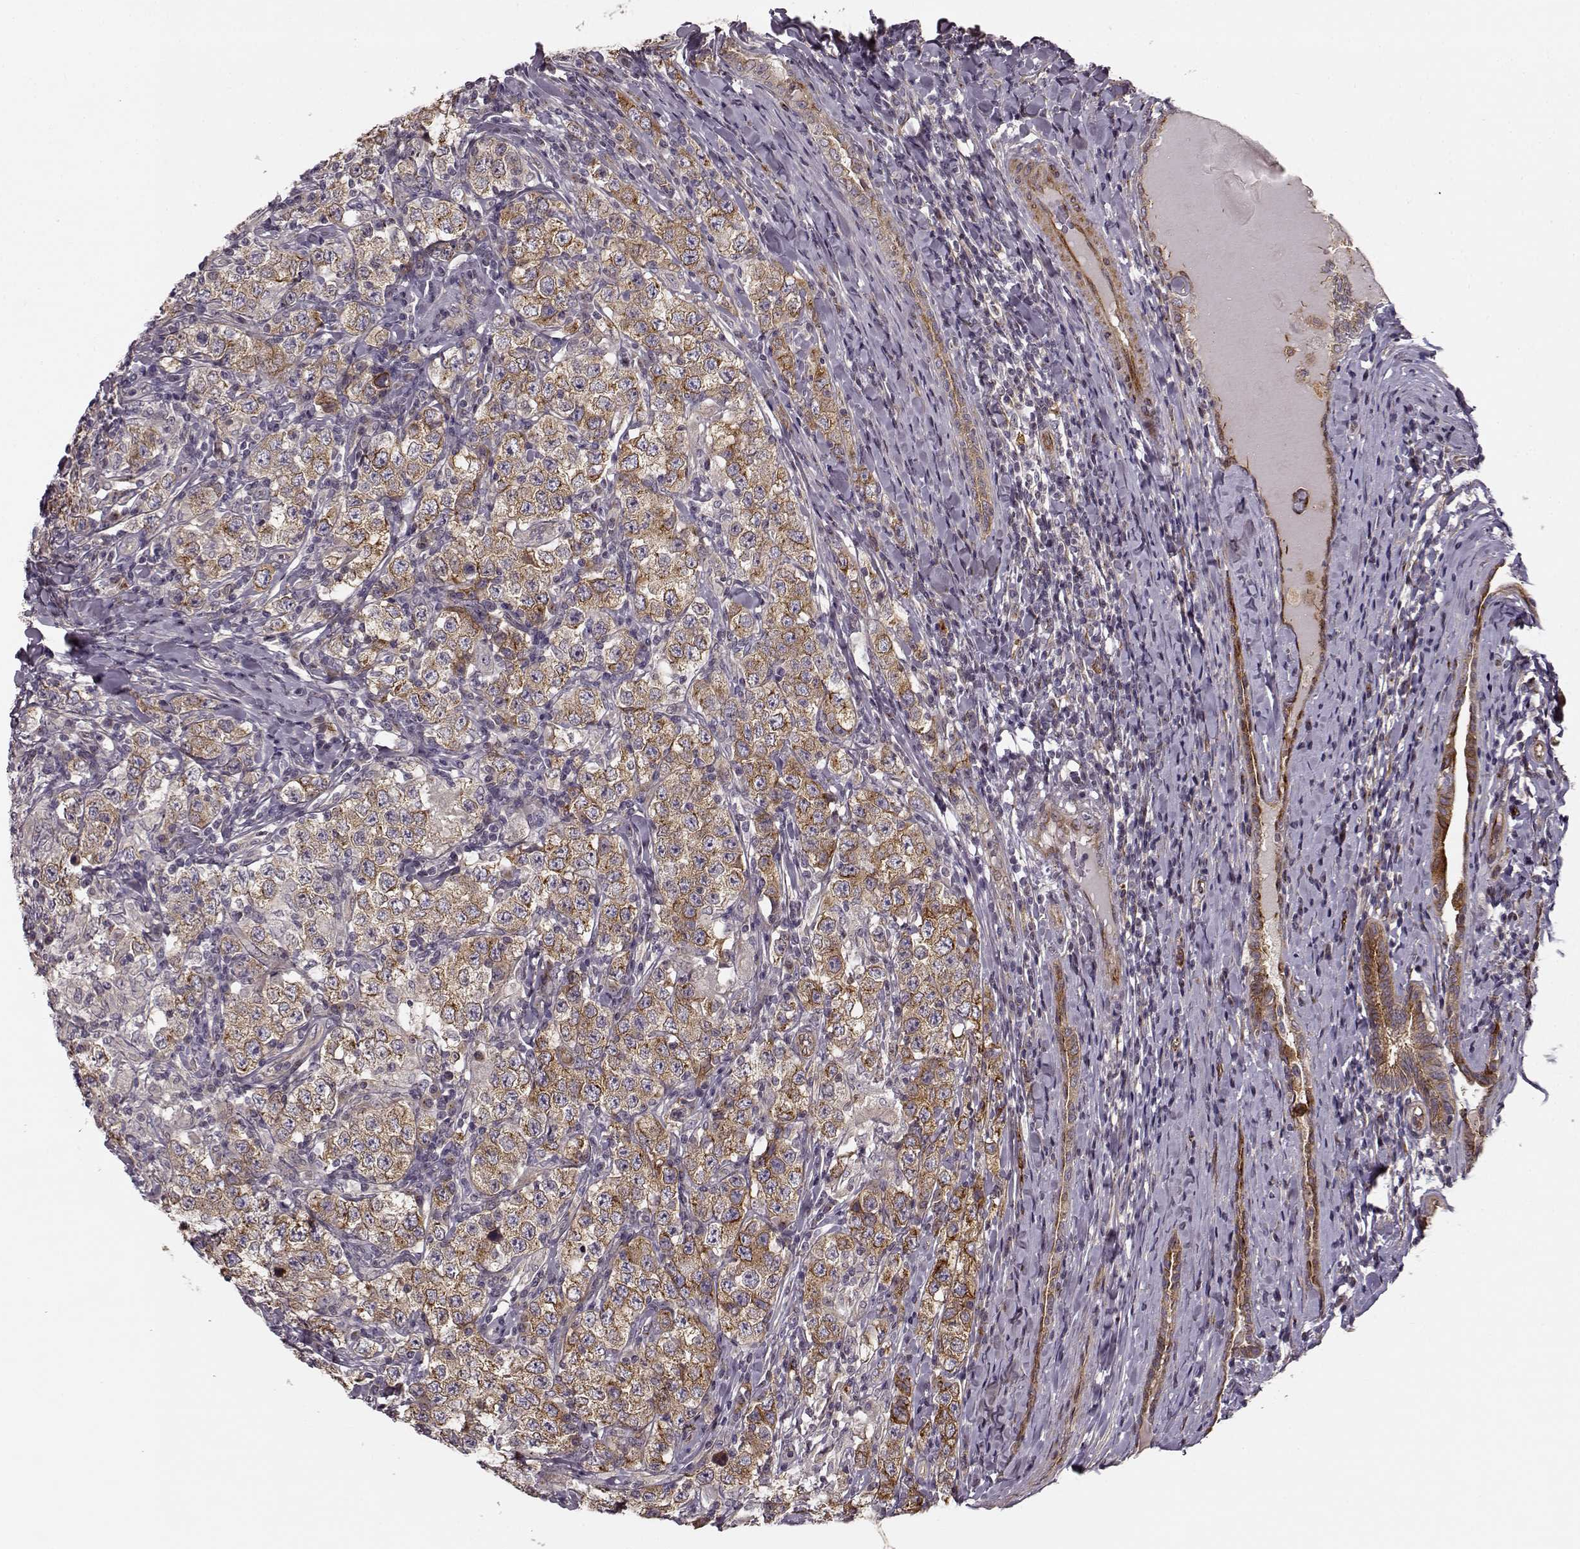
{"staining": {"intensity": "moderate", "quantity": "<25%", "location": "cytoplasmic/membranous"}, "tissue": "testis cancer", "cell_type": "Tumor cells", "image_type": "cancer", "snomed": [{"axis": "morphology", "description": "Seminoma, NOS"}, {"axis": "morphology", "description": "Carcinoma, Embryonal, NOS"}, {"axis": "topography", "description": "Testis"}], "caption": "Immunohistochemistry (IHC) micrograph of embryonal carcinoma (testis) stained for a protein (brown), which exhibits low levels of moderate cytoplasmic/membranous expression in about <25% of tumor cells.", "gene": "MTR", "patient": {"sex": "male", "age": 41}}